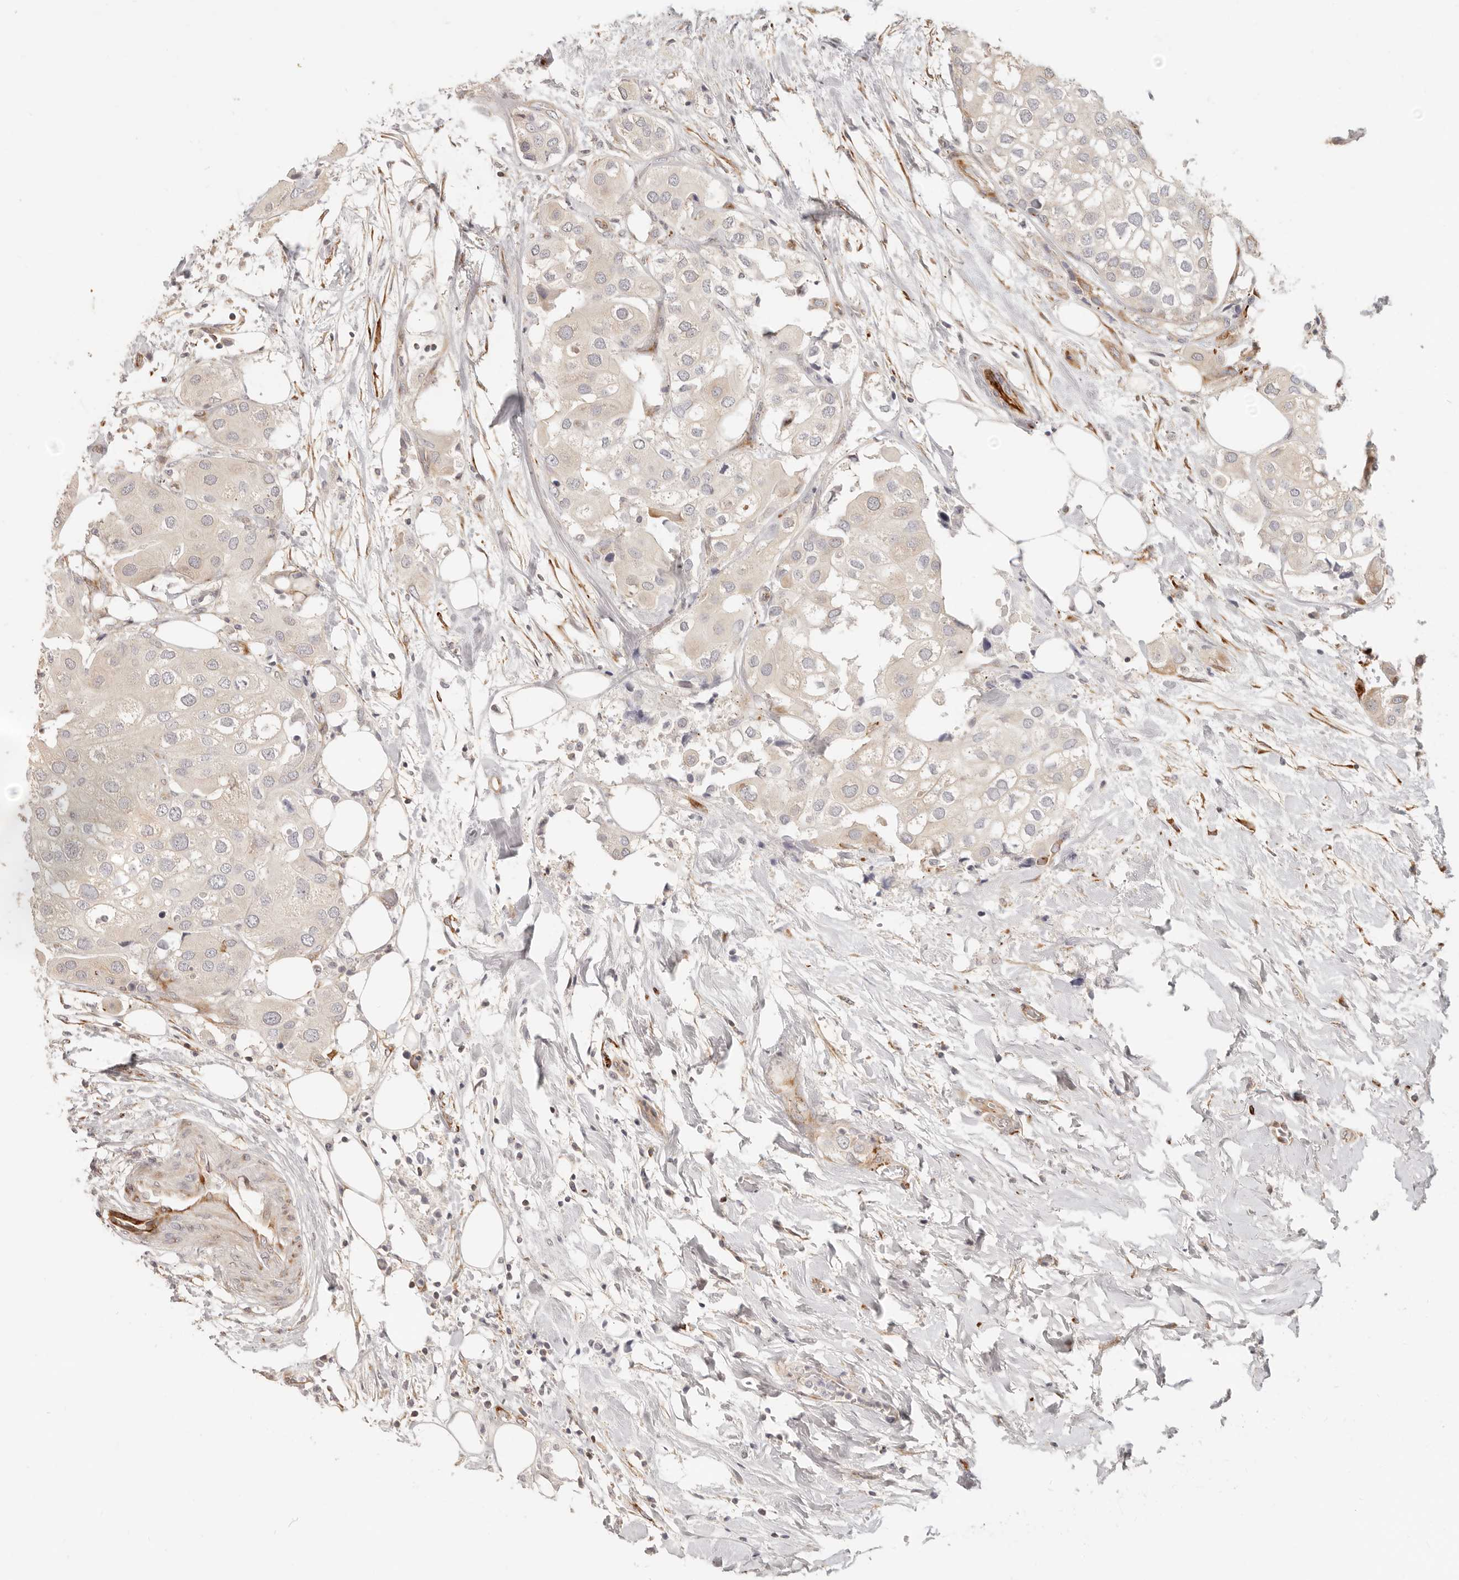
{"staining": {"intensity": "negative", "quantity": "none", "location": "none"}, "tissue": "urothelial cancer", "cell_type": "Tumor cells", "image_type": "cancer", "snomed": [{"axis": "morphology", "description": "Urothelial carcinoma, High grade"}, {"axis": "topography", "description": "Urinary bladder"}], "caption": "Urothelial cancer was stained to show a protein in brown. There is no significant positivity in tumor cells. (IHC, brightfield microscopy, high magnification).", "gene": "SASS6", "patient": {"sex": "male", "age": 64}}